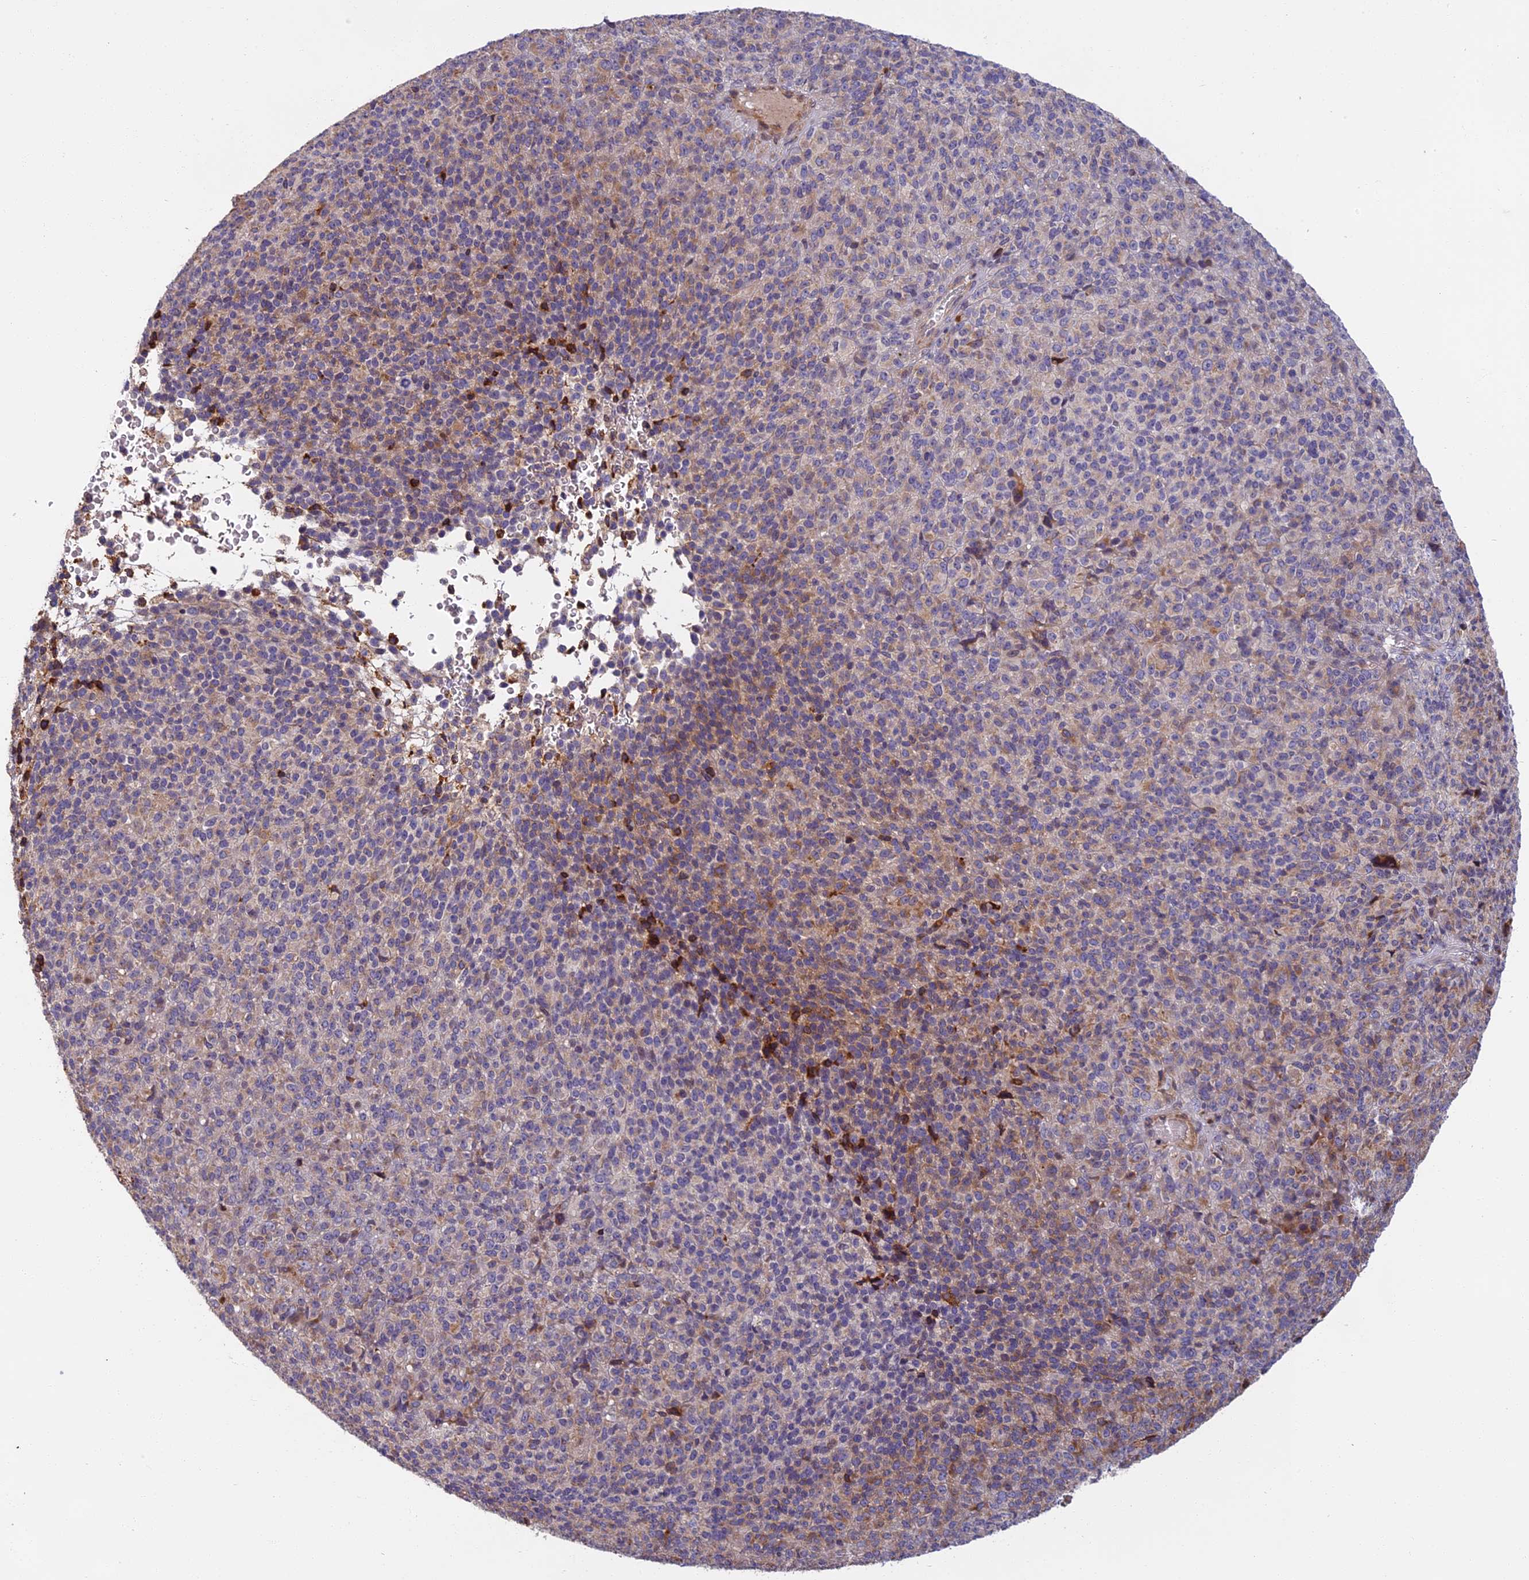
{"staining": {"intensity": "weak", "quantity": "25%-75%", "location": "cytoplasmic/membranous"}, "tissue": "melanoma", "cell_type": "Tumor cells", "image_type": "cancer", "snomed": [{"axis": "morphology", "description": "Malignant melanoma, Metastatic site"}, {"axis": "topography", "description": "Brain"}], "caption": "Protein analysis of malignant melanoma (metastatic site) tissue exhibits weak cytoplasmic/membranous expression in about 25%-75% of tumor cells.", "gene": "EDAR", "patient": {"sex": "female", "age": 56}}